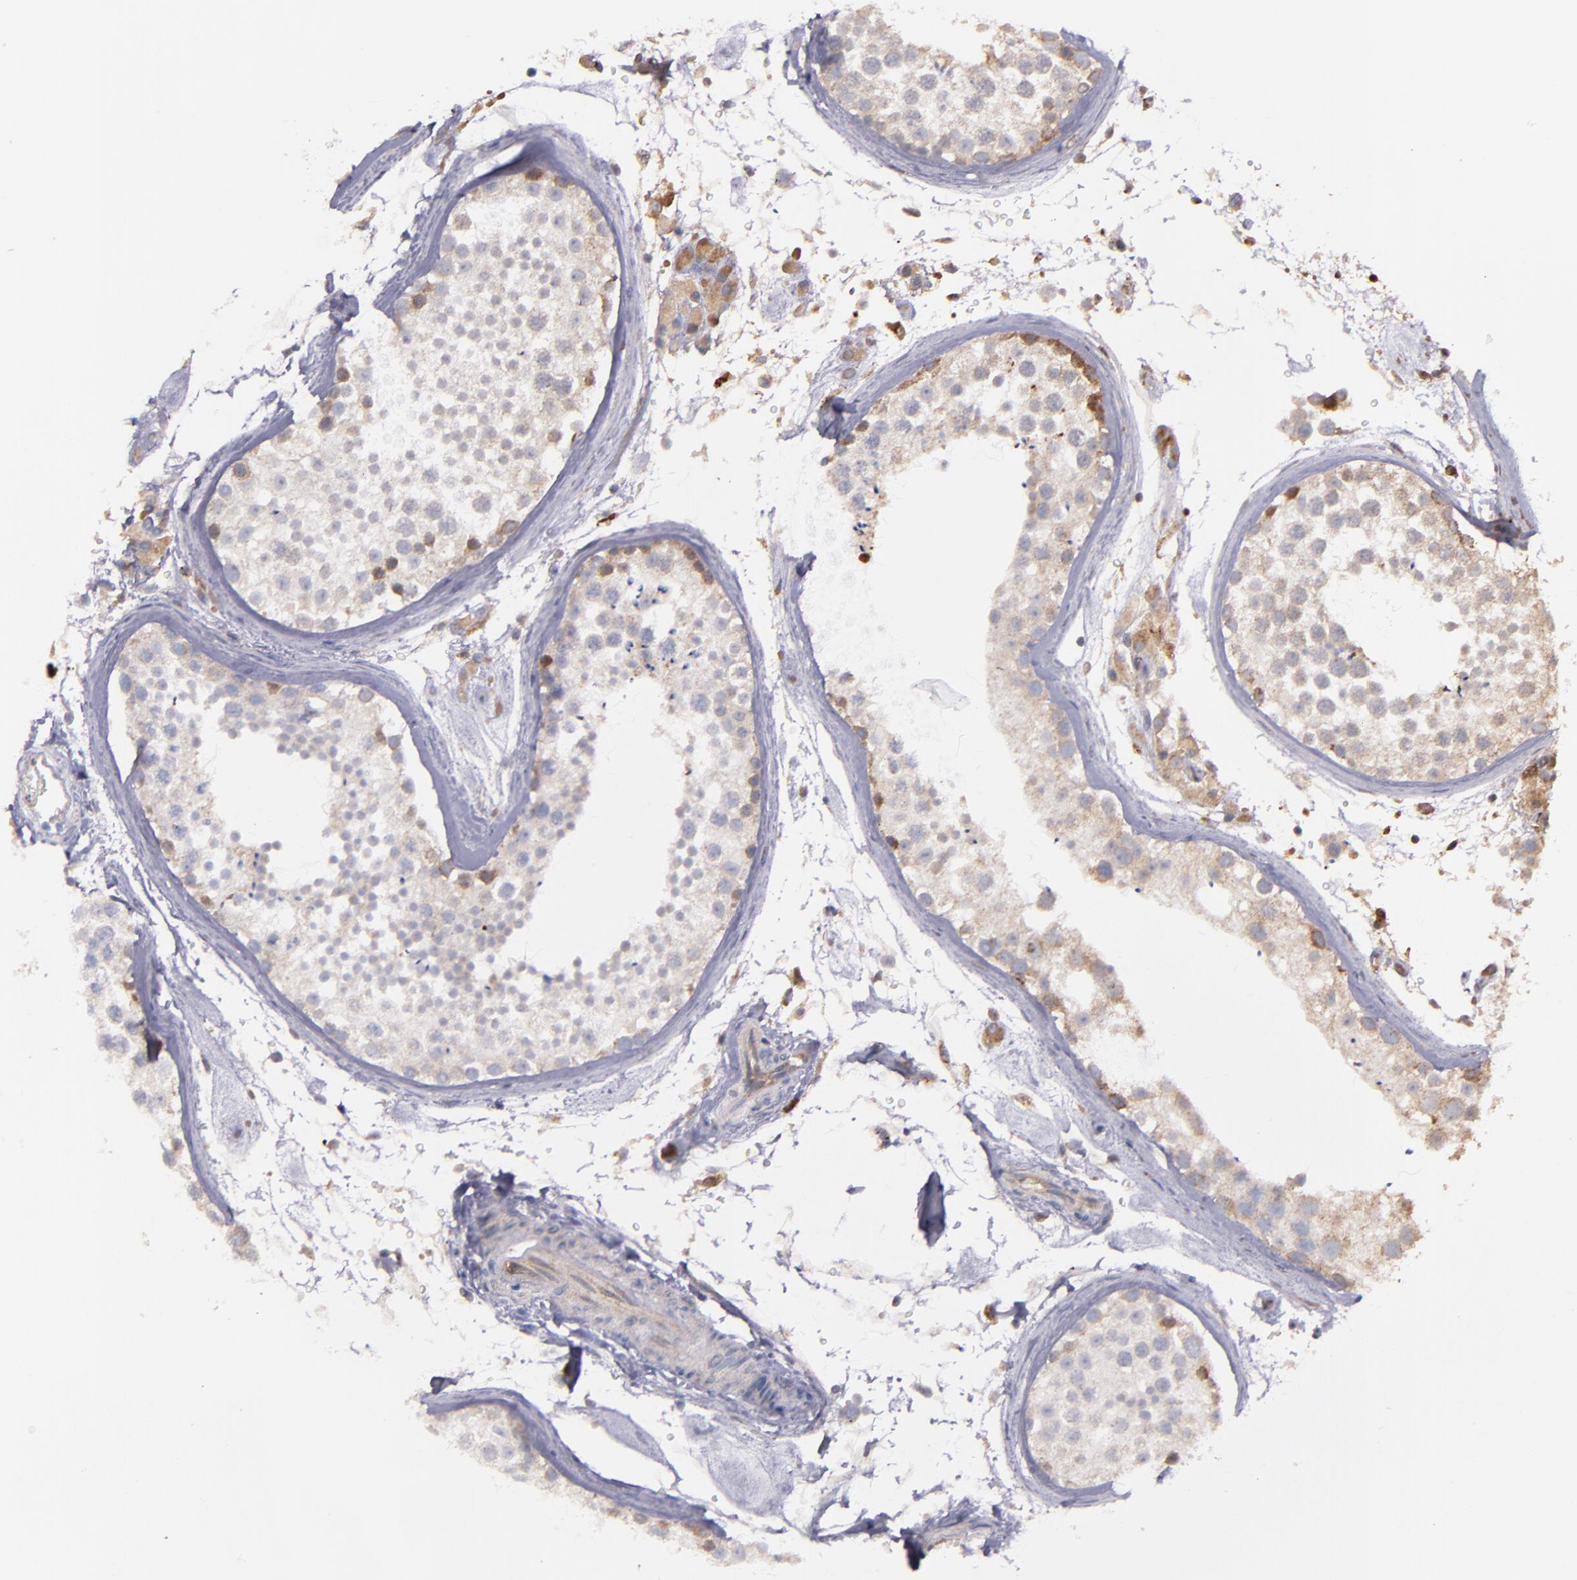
{"staining": {"intensity": "weak", "quantity": ">75%", "location": "cytoplasmic/membranous"}, "tissue": "testis", "cell_type": "Cells in seminiferous ducts", "image_type": "normal", "snomed": [{"axis": "morphology", "description": "Normal tissue, NOS"}, {"axis": "topography", "description": "Testis"}], "caption": "Cells in seminiferous ducts exhibit weak cytoplasmic/membranous positivity in approximately >75% of cells in normal testis.", "gene": "IFIH1", "patient": {"sex": "male", "age": 46}}